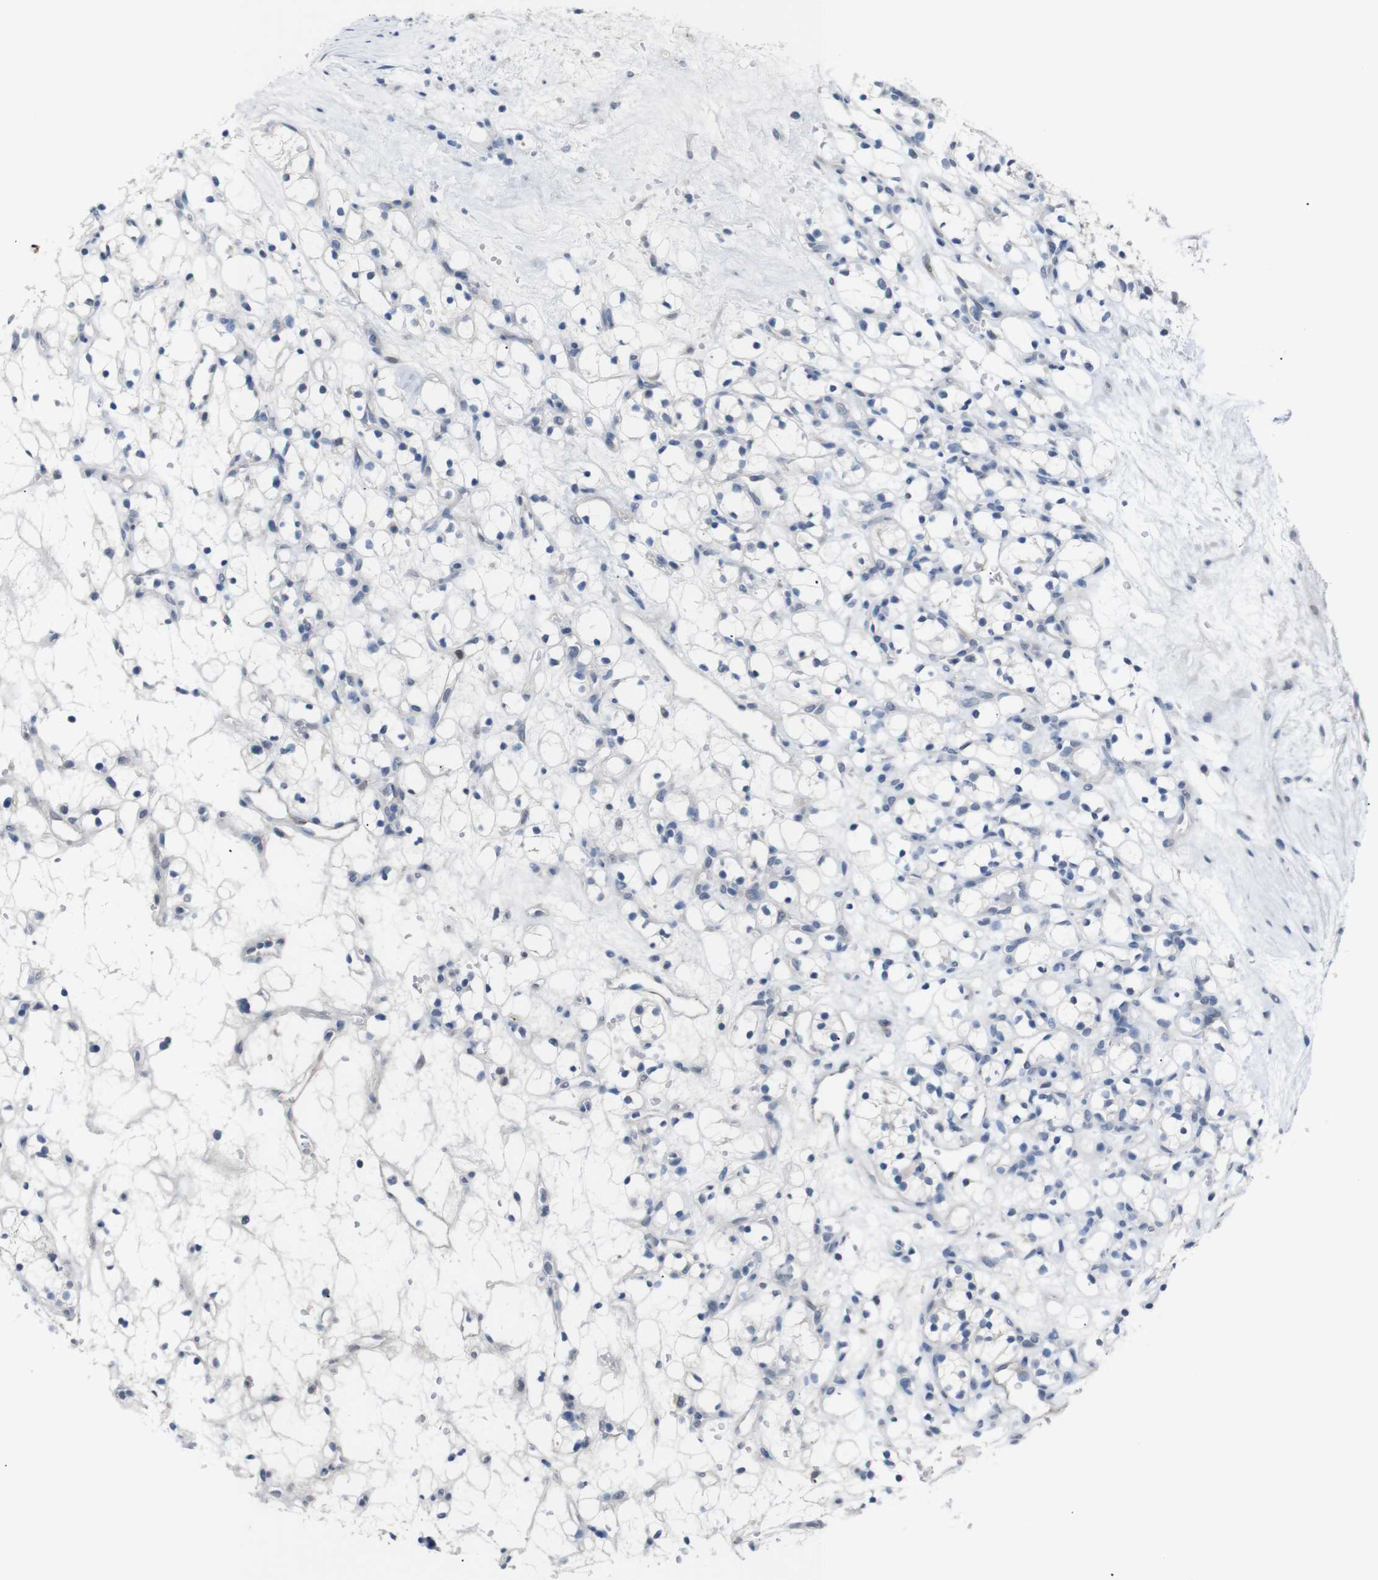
{"staining": {"intensity": "negative", "quantity": "none", "location": "none"}, "tissue": "renal cancer", "cell_type": "Tumor cells", "image_type": "cancer", "snomed": [{"axis": "morphology", "description": "Adenocarcinoma, NOS"}, {"axis": "topography", "description": "Kidney"}], "caption": "DAB (3,3'-diaminobenzidine) immunohistochemical staining of human renal cancer displays no significant expression in tumor cells.", "gene": "CHRM5", "patient": {"sex": "female", "age": 60}}